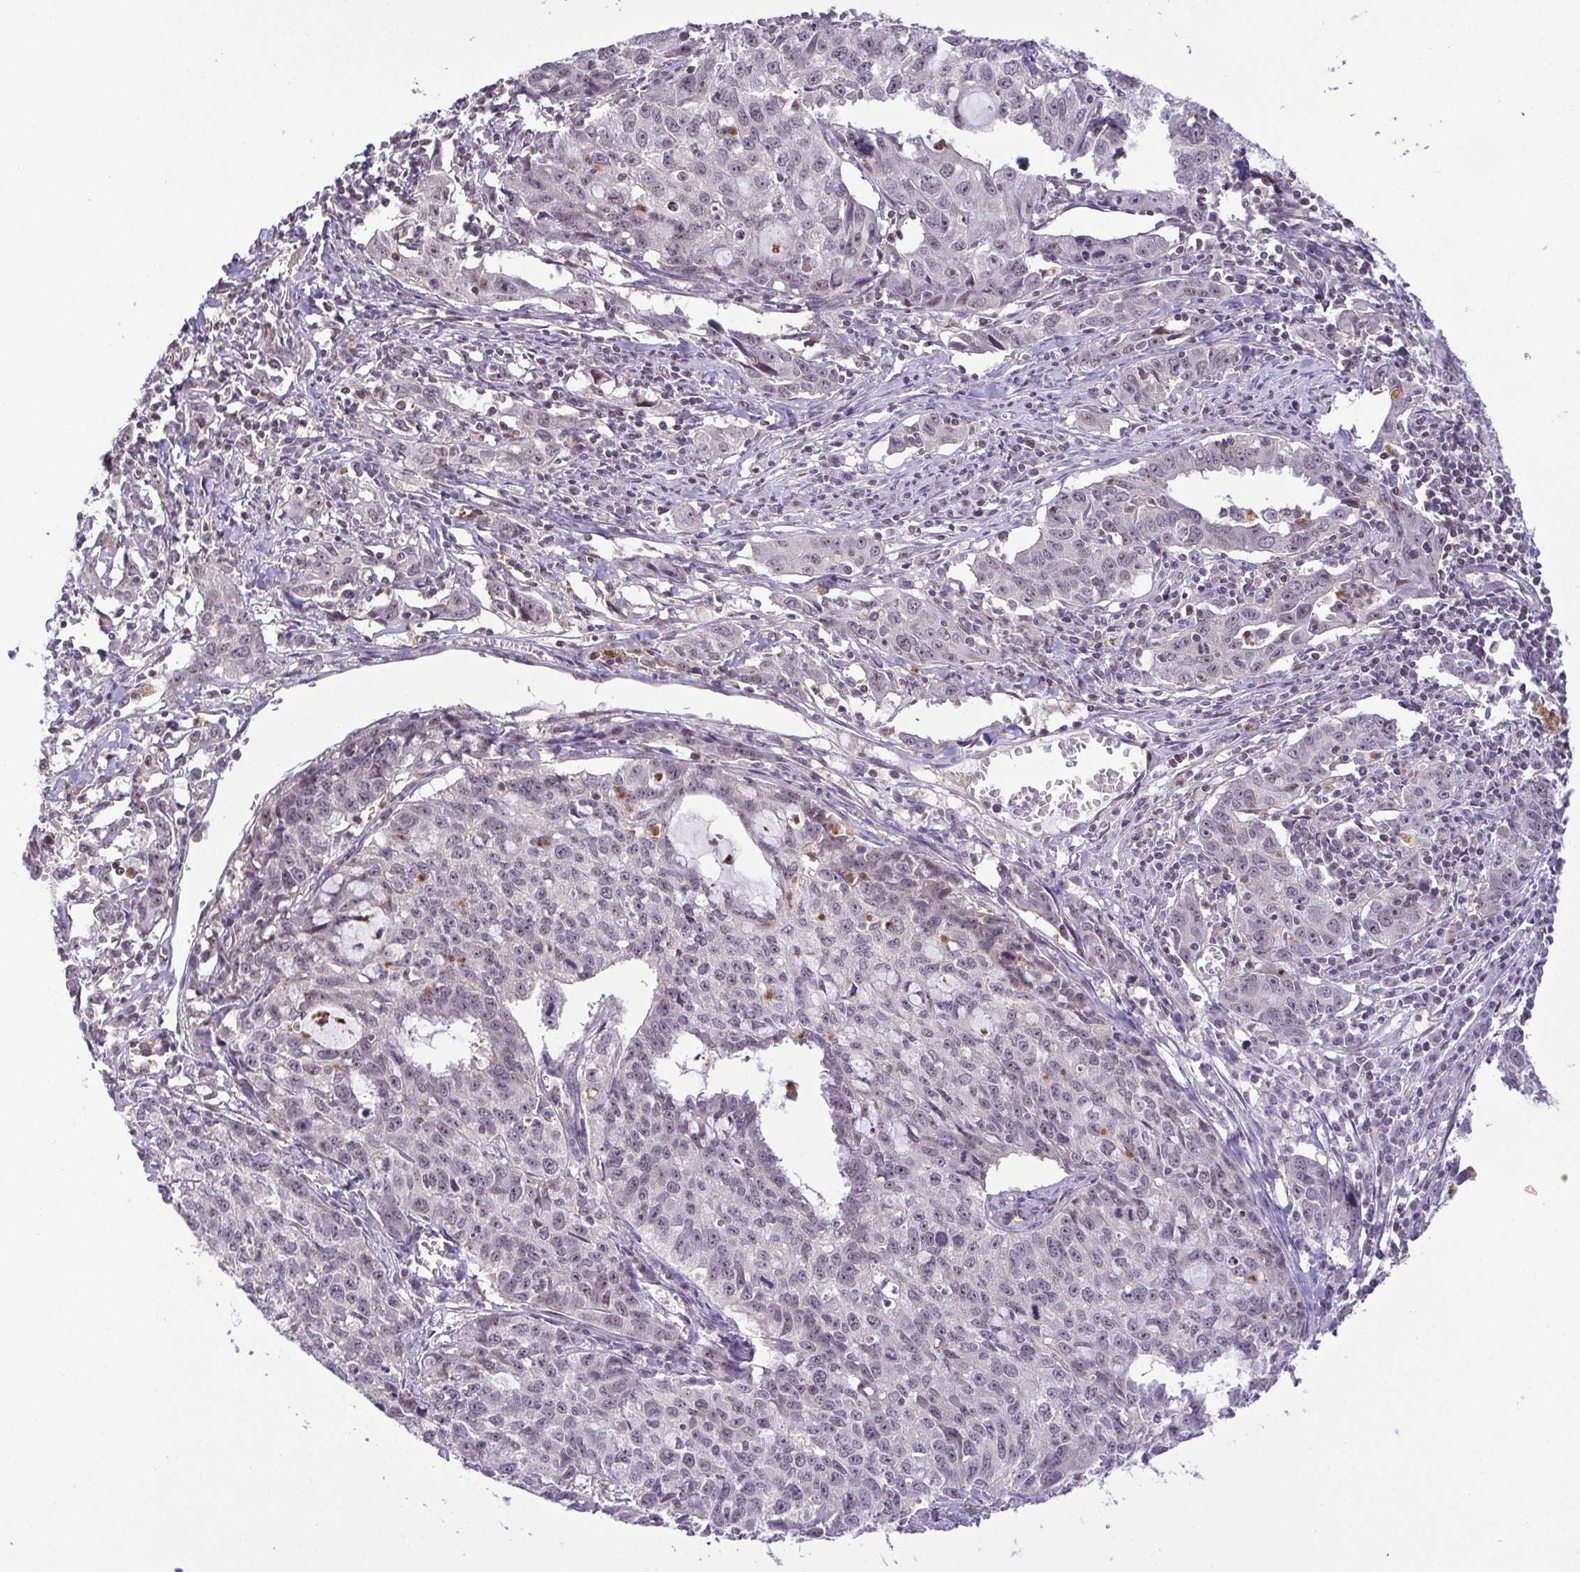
{"staining": {"intensity": "weak", "quantity": "25%-75%", "location": "nuclear"}, "tissue": "cervical cancer", "cell_type": "Tumor cells", "image_type": "cancer", "snomed": [{"axis": "morphology", "description": "Squamous cell carcinoma, NOS"}, {"axis": "topography", "description": "Cervix"}], "caption": "This is a micrograph of immunohistochemistry staining of cervical cancer (squamous cell carcinoma), which shows weak staining in the nuclear of tumor cells.", "gene": "RSL24D1", "patient": {"sex": "female", "age": 28}}